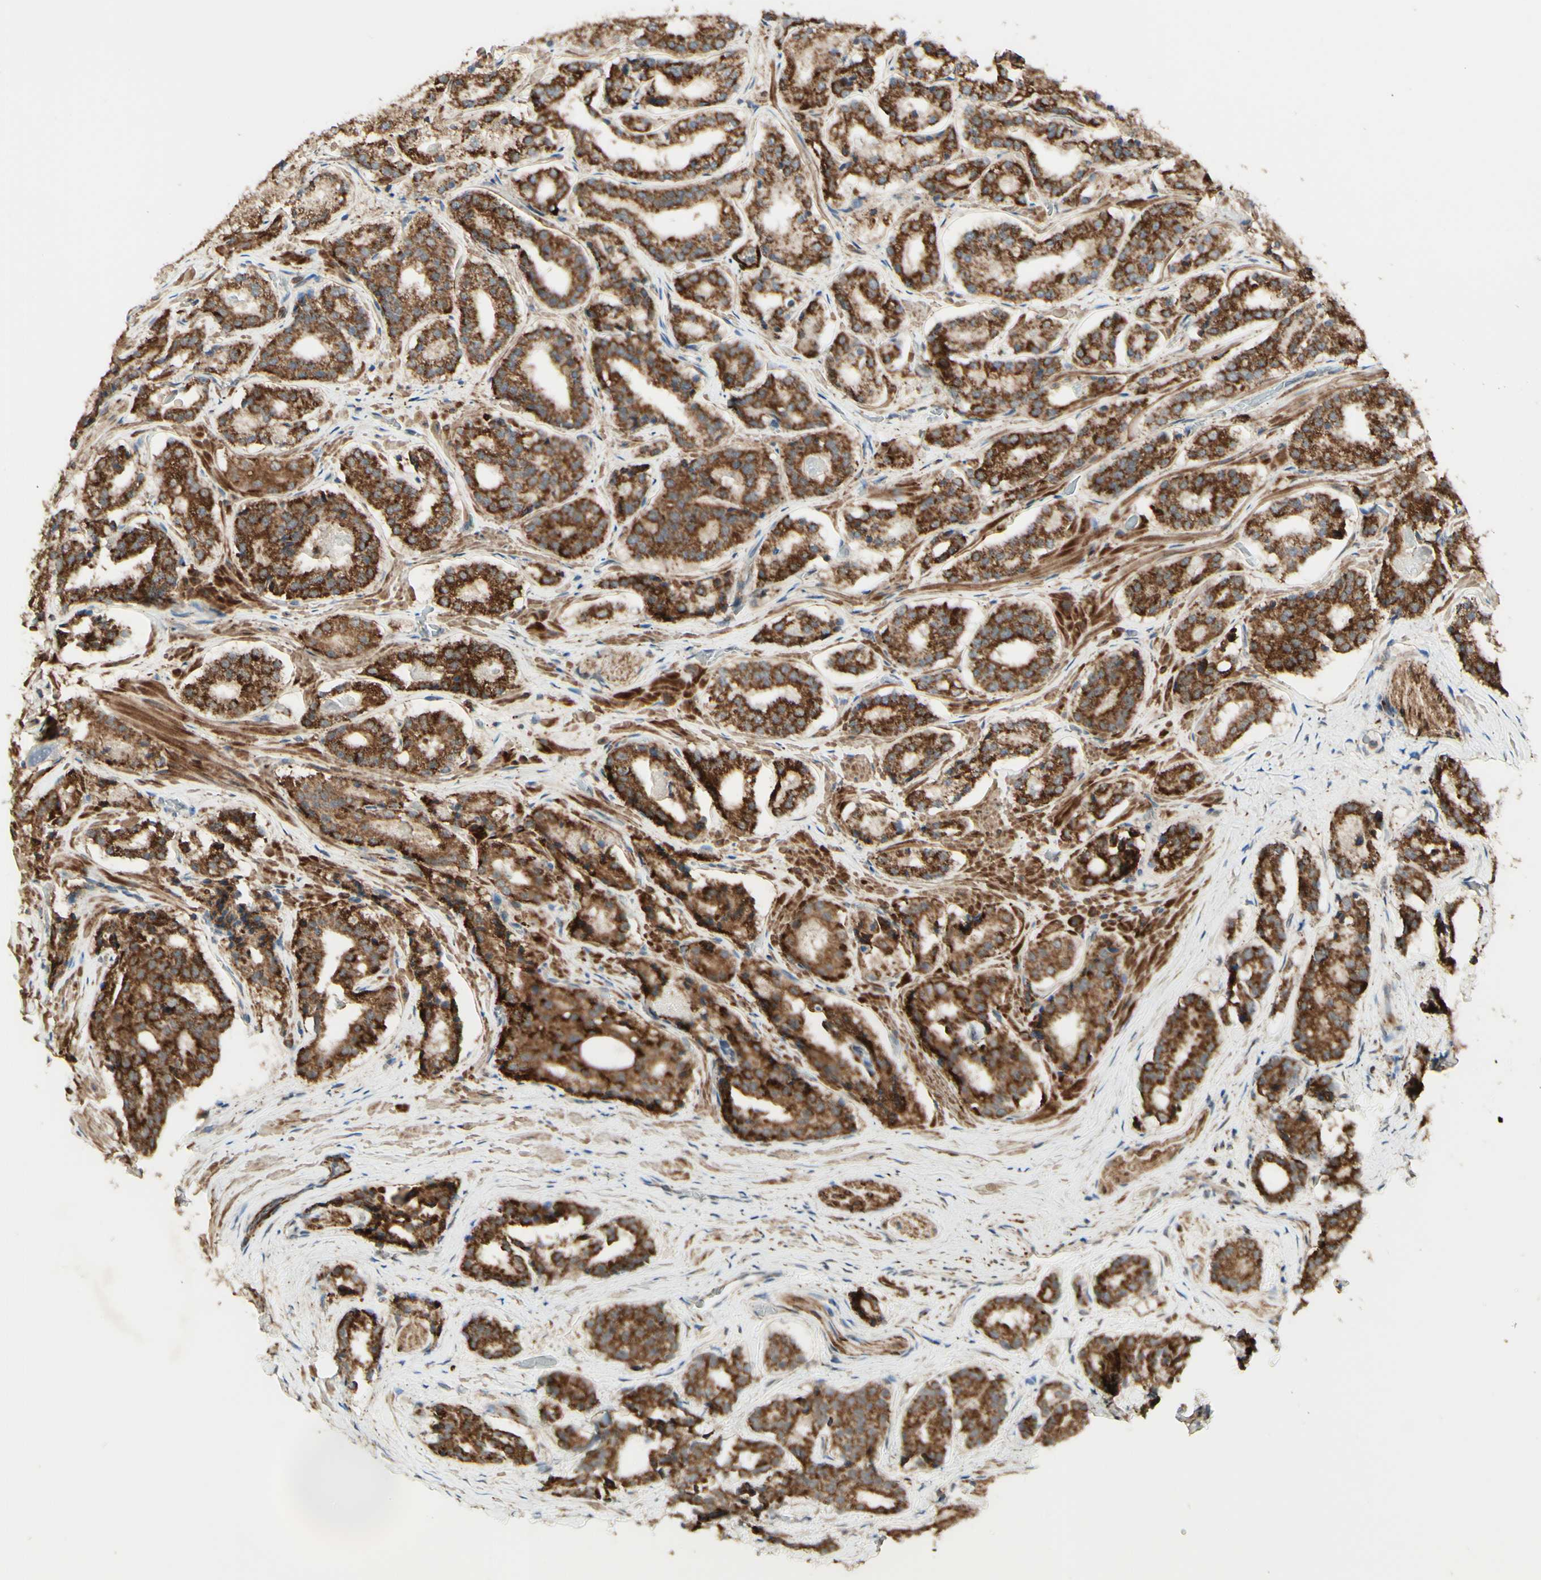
{"staining": {"intensity": "strong", "quantity": ">75%", "location": "cytoplasmic/membranous"}, "tissue": "prostate cancer", "cell_type": "Tumor cells", "image_type": "cancer", "snomed": [{"axis": "morphology", "description": "Adenocarcinoma, High grade"}, {"axis": "topography", "description": "Prostate"}], "caption": "Protein expression analysis of human prostate cancer reveals strong cytoplasmic/membranous expression in about >75% of tumor cells.", "gene": "DHRS3", "patient": {"sex": "male", "age": 60}}